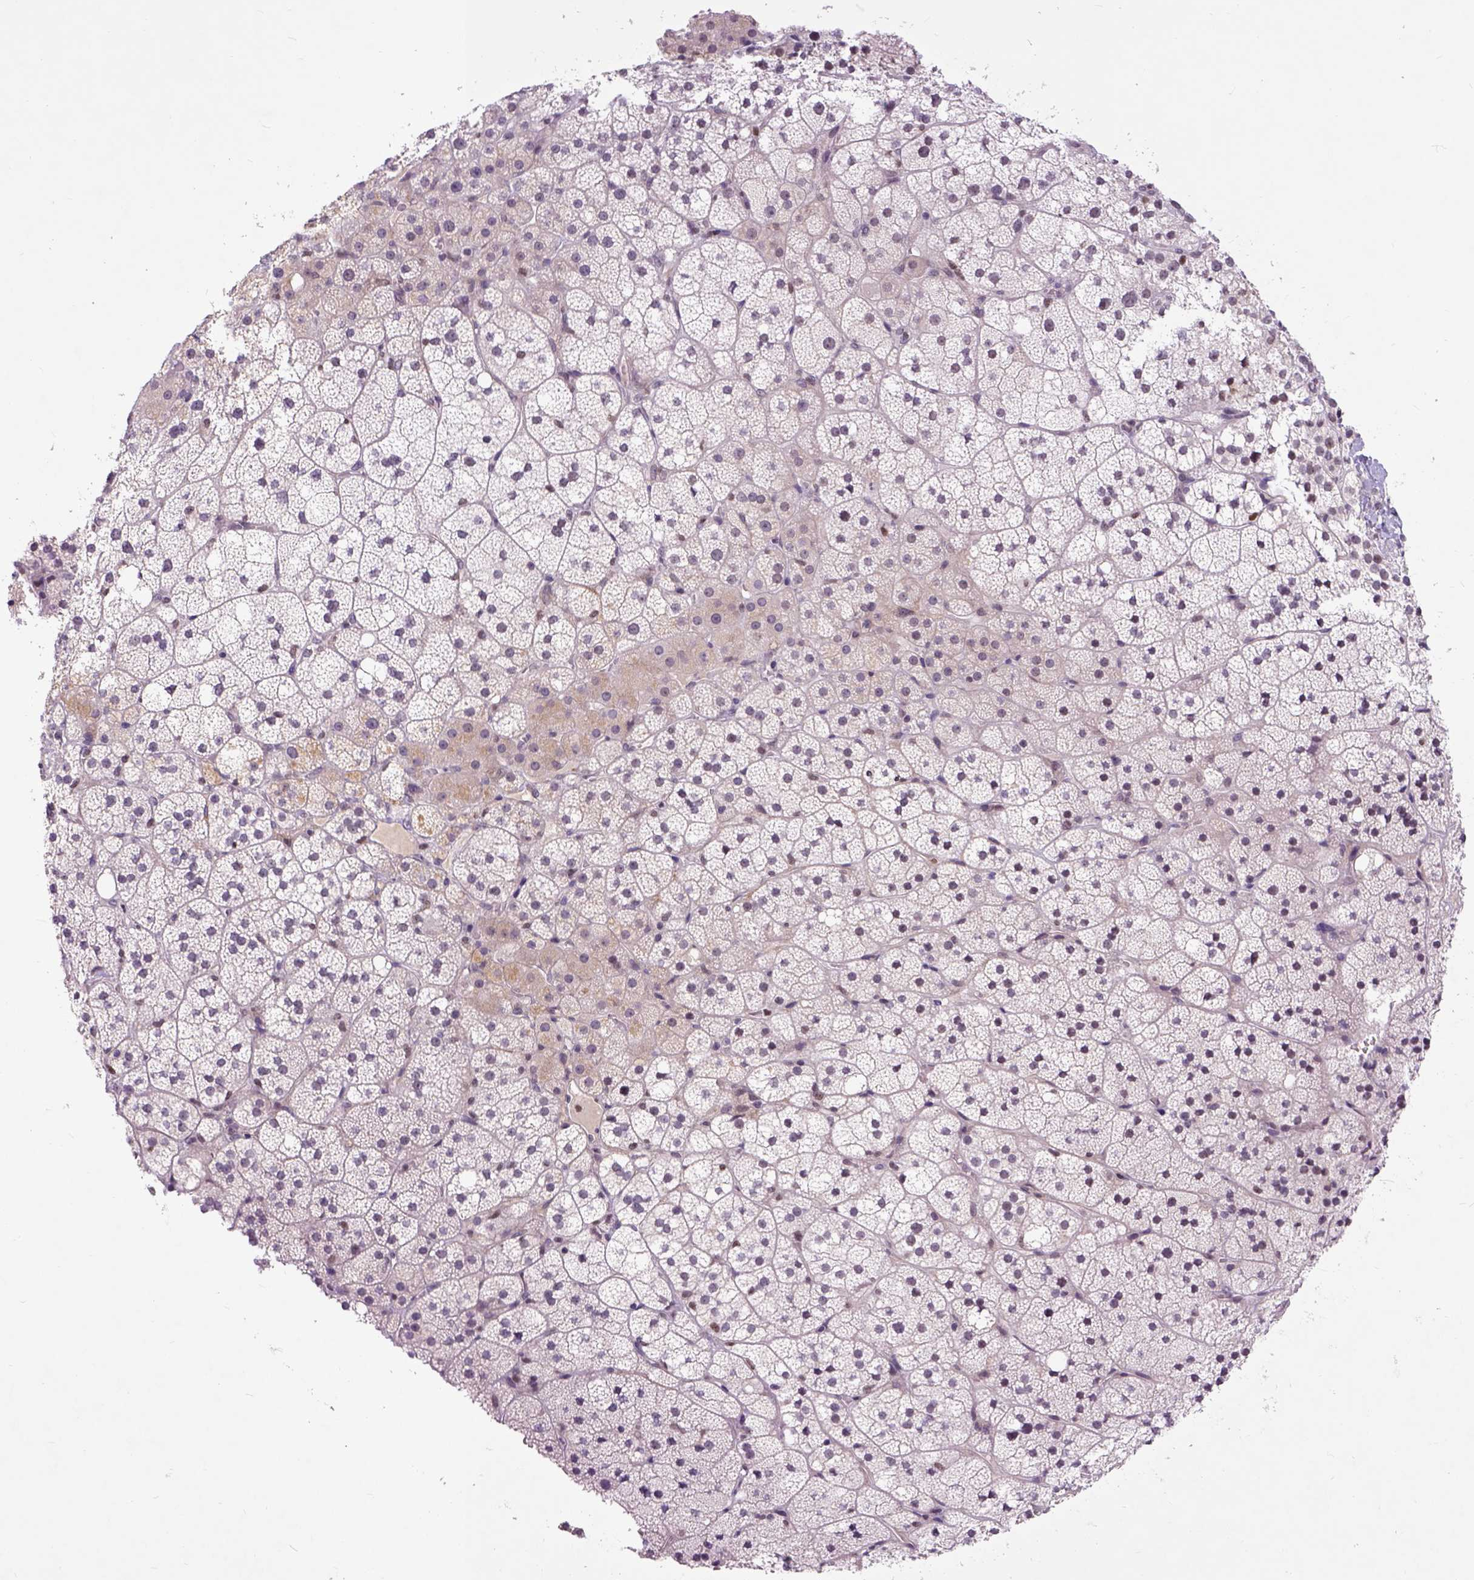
{"staining": {"intensity": "moderate", "quantity": "25%-75%", "location": "cytoplasmic/membranous,nuclear"}, "tissue": "adrenal gland", "cell_type": "Glandular cells", "image_type": "normal", "snomed": [{"axis": "morphology", "description": "Normal tissue, NOS"}, {"axis": "topography", "description": "Adrenal gland"}], "caption": "Adrenal gland stained with immunohistochemistry shows moderate cytoplasmic/membranous,nuclear staining in about 25%-75% of glandular cells. The protein is shown in brown color, while the nuclei are stained blue.", "gene": "RCC2", "patient": {"sex": "male", "age": 53}}